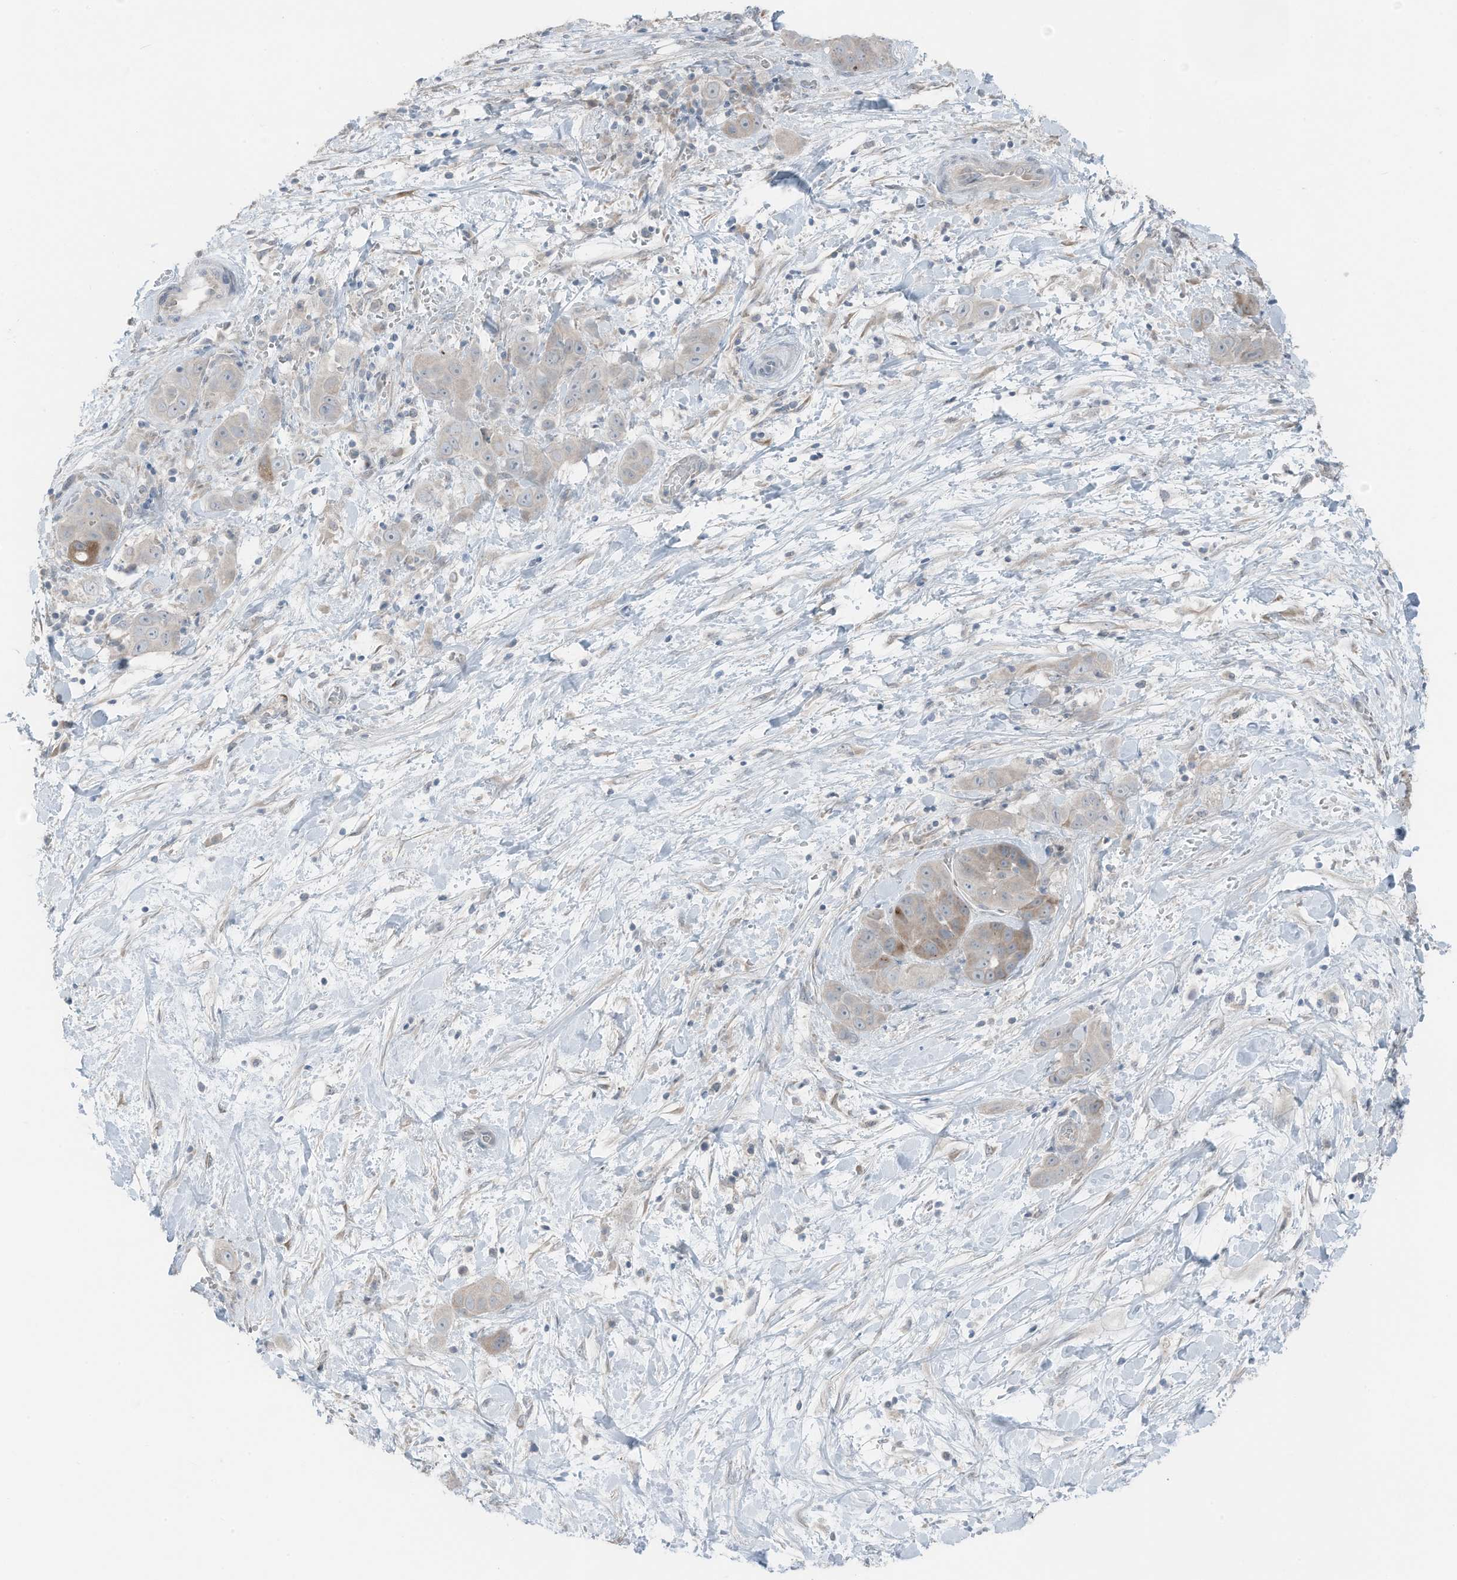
{"staining": {"intensity": "weak", "quantity": ">75%", "location": "cytoplasmic/membranous"}, "tissue": "liver cancer", "cell_type": "Tumor cells", "image_type": "cancer", "snomed": [{"axis": "morphology", "description": "Cholangiocarcinoma"}, {"axis": "topography", "description": "Liver"}], "caption": "High-magnification brightfield microscopy of liver cancer (cholangiocarcinoma) stained with DAB (3,3'-diaminobenzidine) (brown) and counterstained with hematoxylin (blue). tumor cells exhibit weak cytoplasmic/membranous staining is appreciated in about>75% of cells.", "gene": "ARHGEF33", "patient": {"sex": "female", "age": 52}}